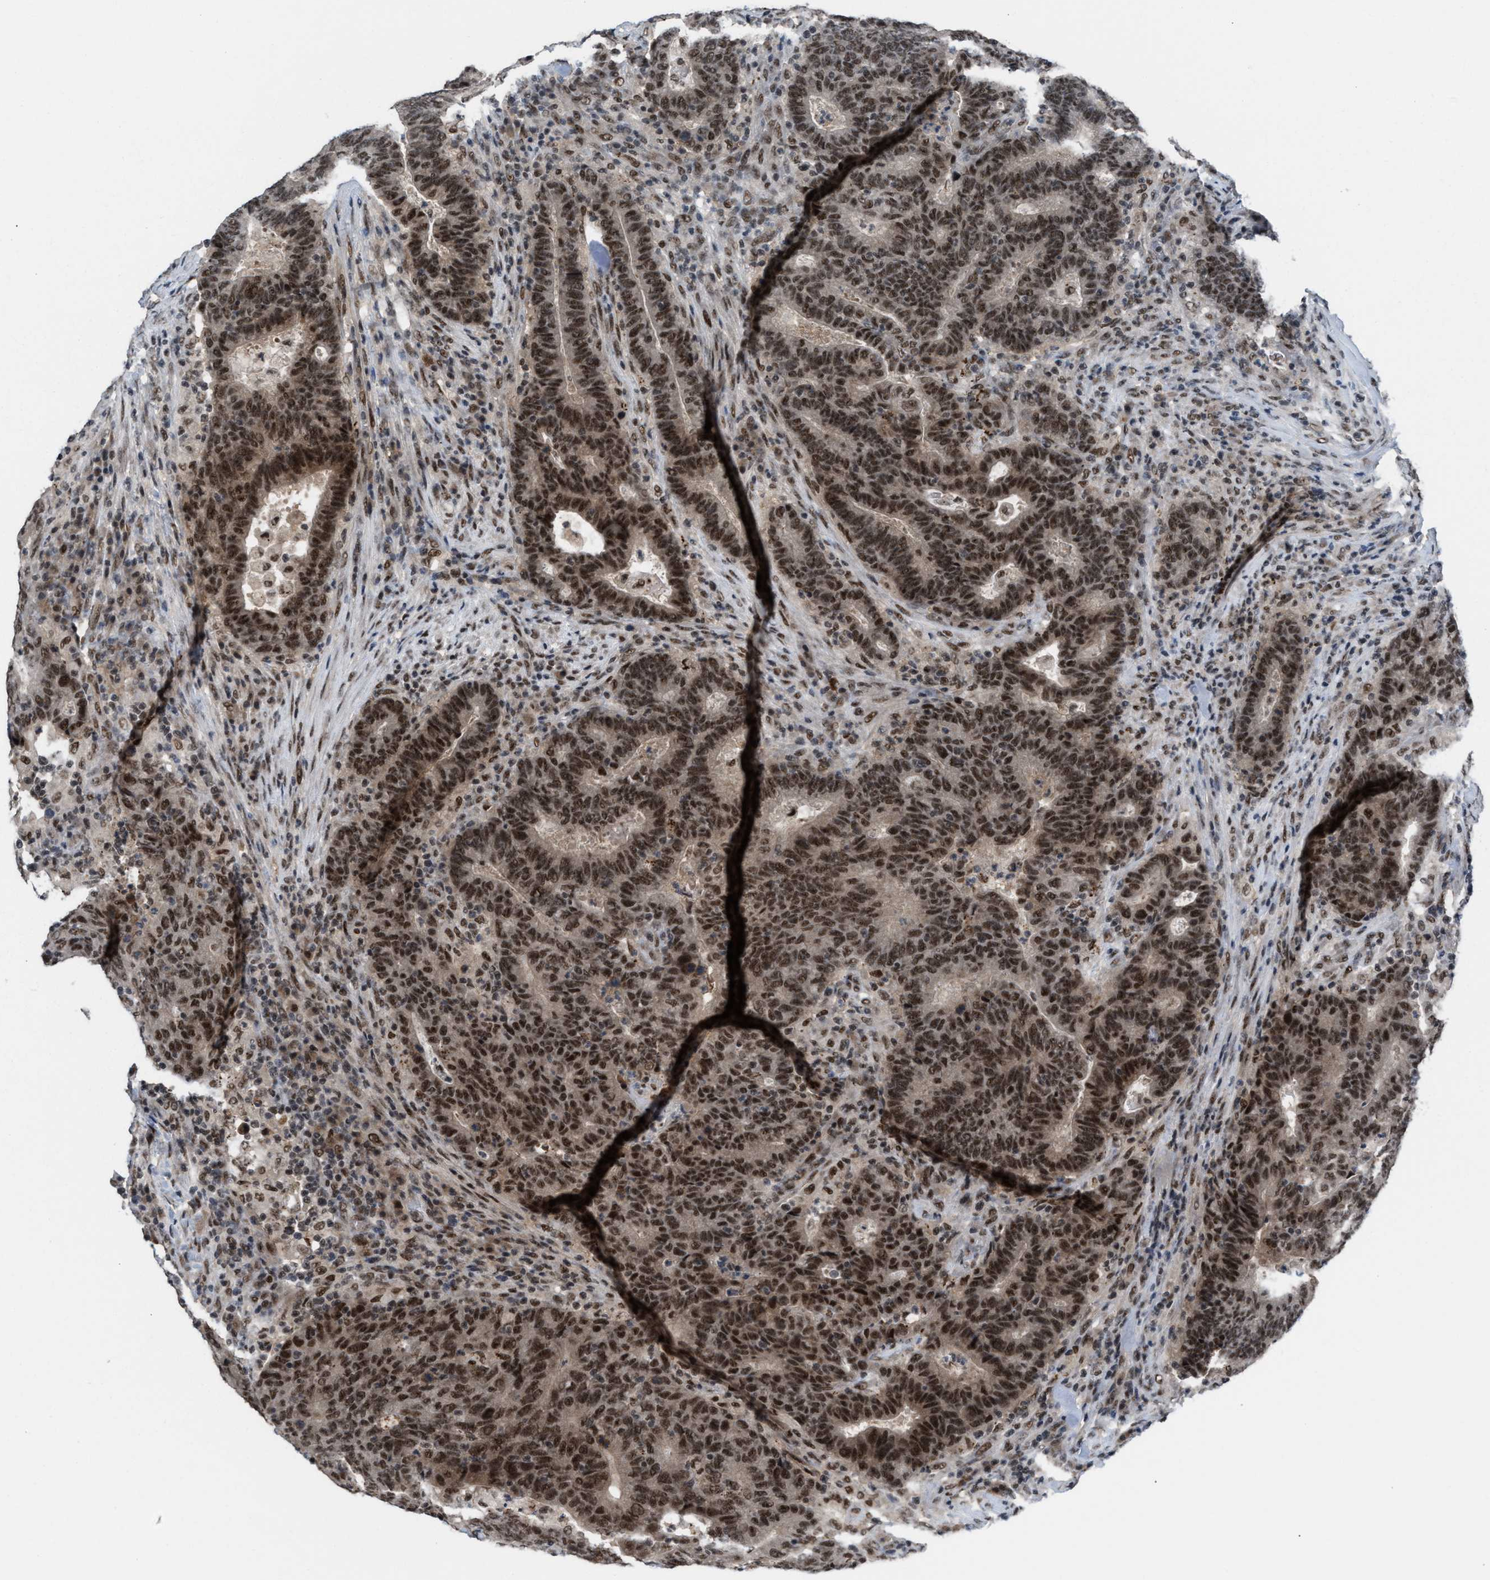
{"staining": {"intensity": "strong", "quantity": ">75%", "location": "nuclear"}, "tissue": "colorectal cancer", "cell_type": "Tumor cells", "image_type": "cancer", "snomed": [{"axis": "morphology", "description": "Adenocarcinoma, NOS"}, {"axis": "topography", "description": "Colon"}], "caption": "Strong nuclear positivity for a protein is appreciated in approximately >75% of tumor cells of adenocarcinoma (colorectal) using IHC.", "gene": "PRPF4", "patient": {"sex": "female", "age": 75}}